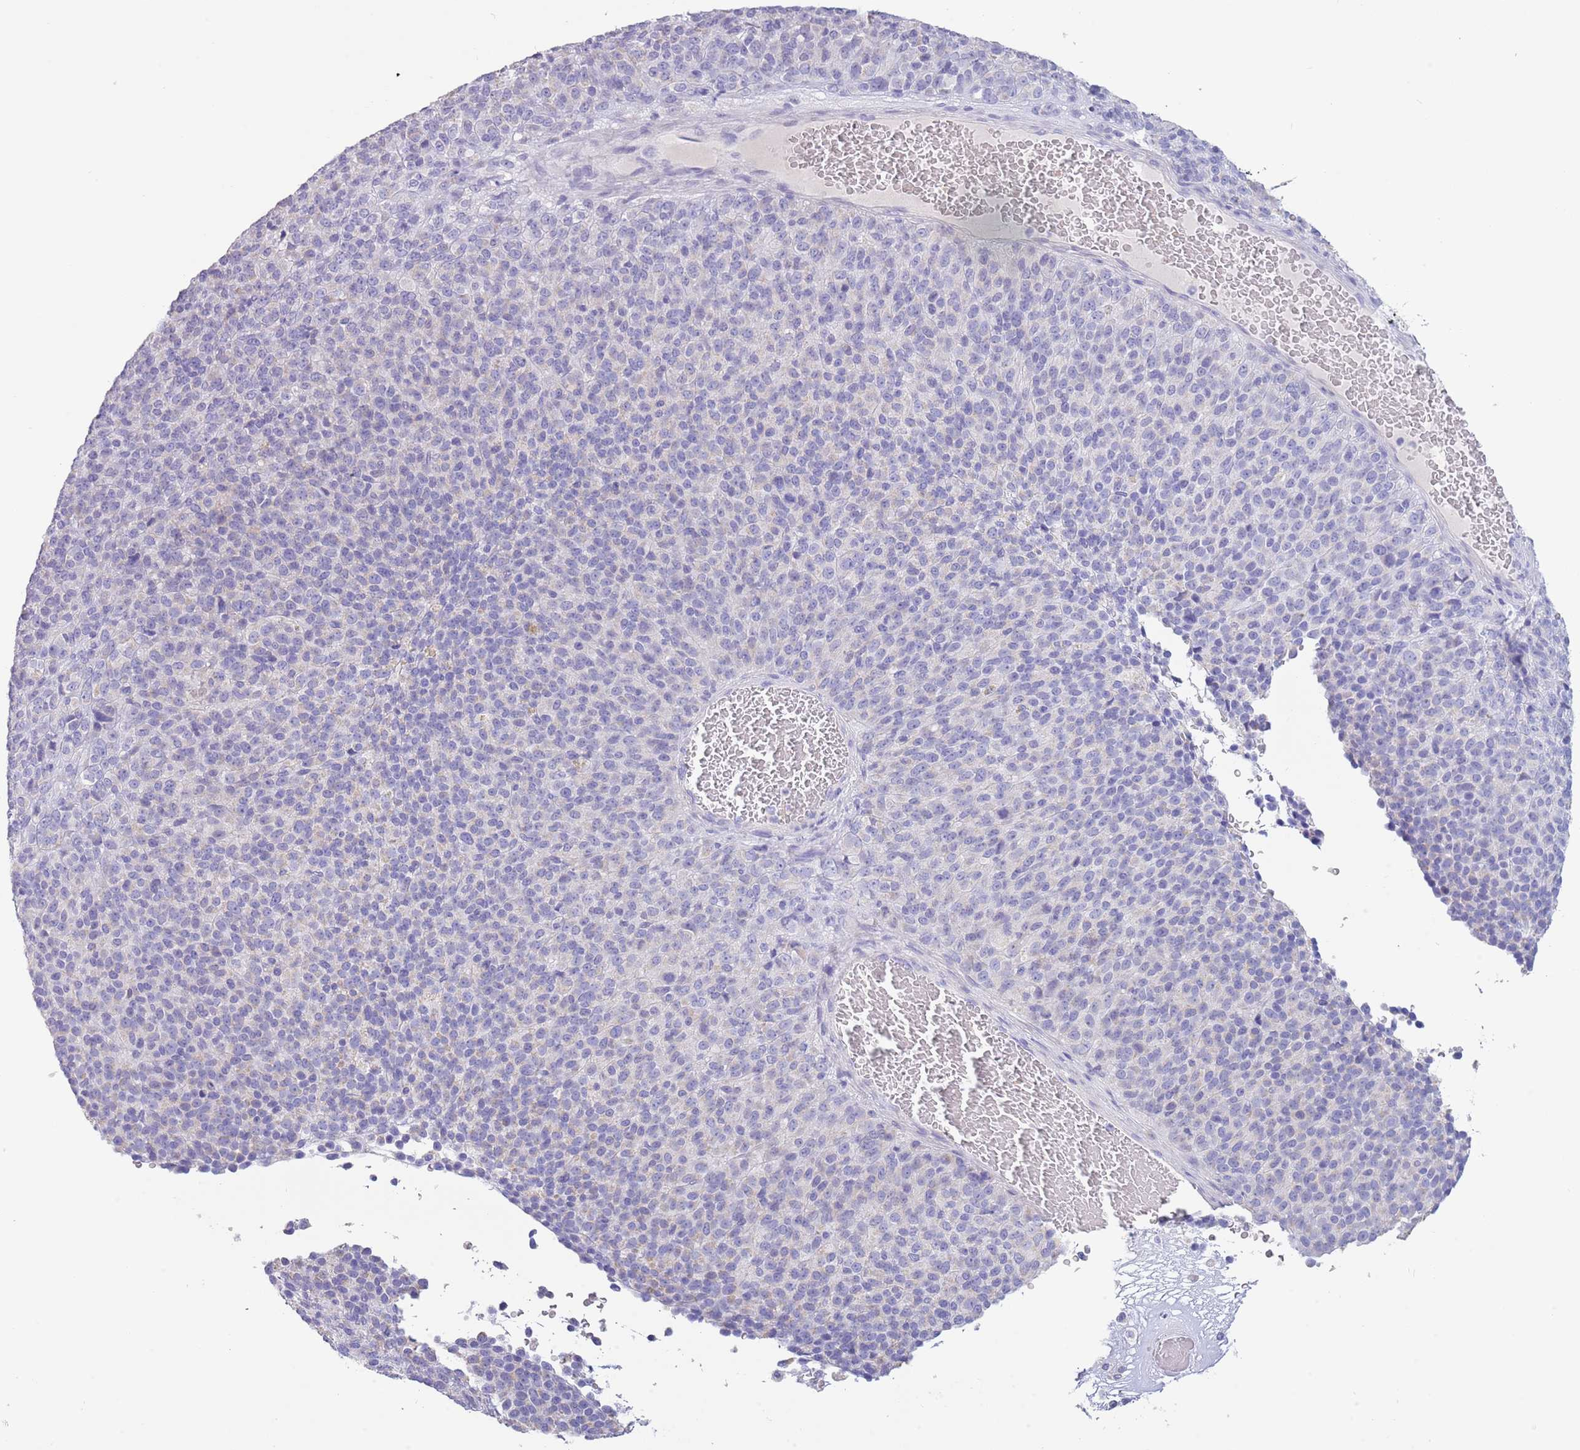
{"staining": {"intensity": "negative", "quantity": "none", "location": "none"}, "tissue": "melanoma", "cell_type": "Tumor cells", "image_type": "cancer", "snomed": [{"axis": "morphology", "description": "Malignant melanoma, Metastatic site"}, {"axis": "topography", "description": "Brain"}], "caption": "Immunohistochemistry of human malignant melanoma (metastatic site) exhibits no expression in tumor cells.", "gene": "ACR", "patient": {"sex": "female", "age": 56}}